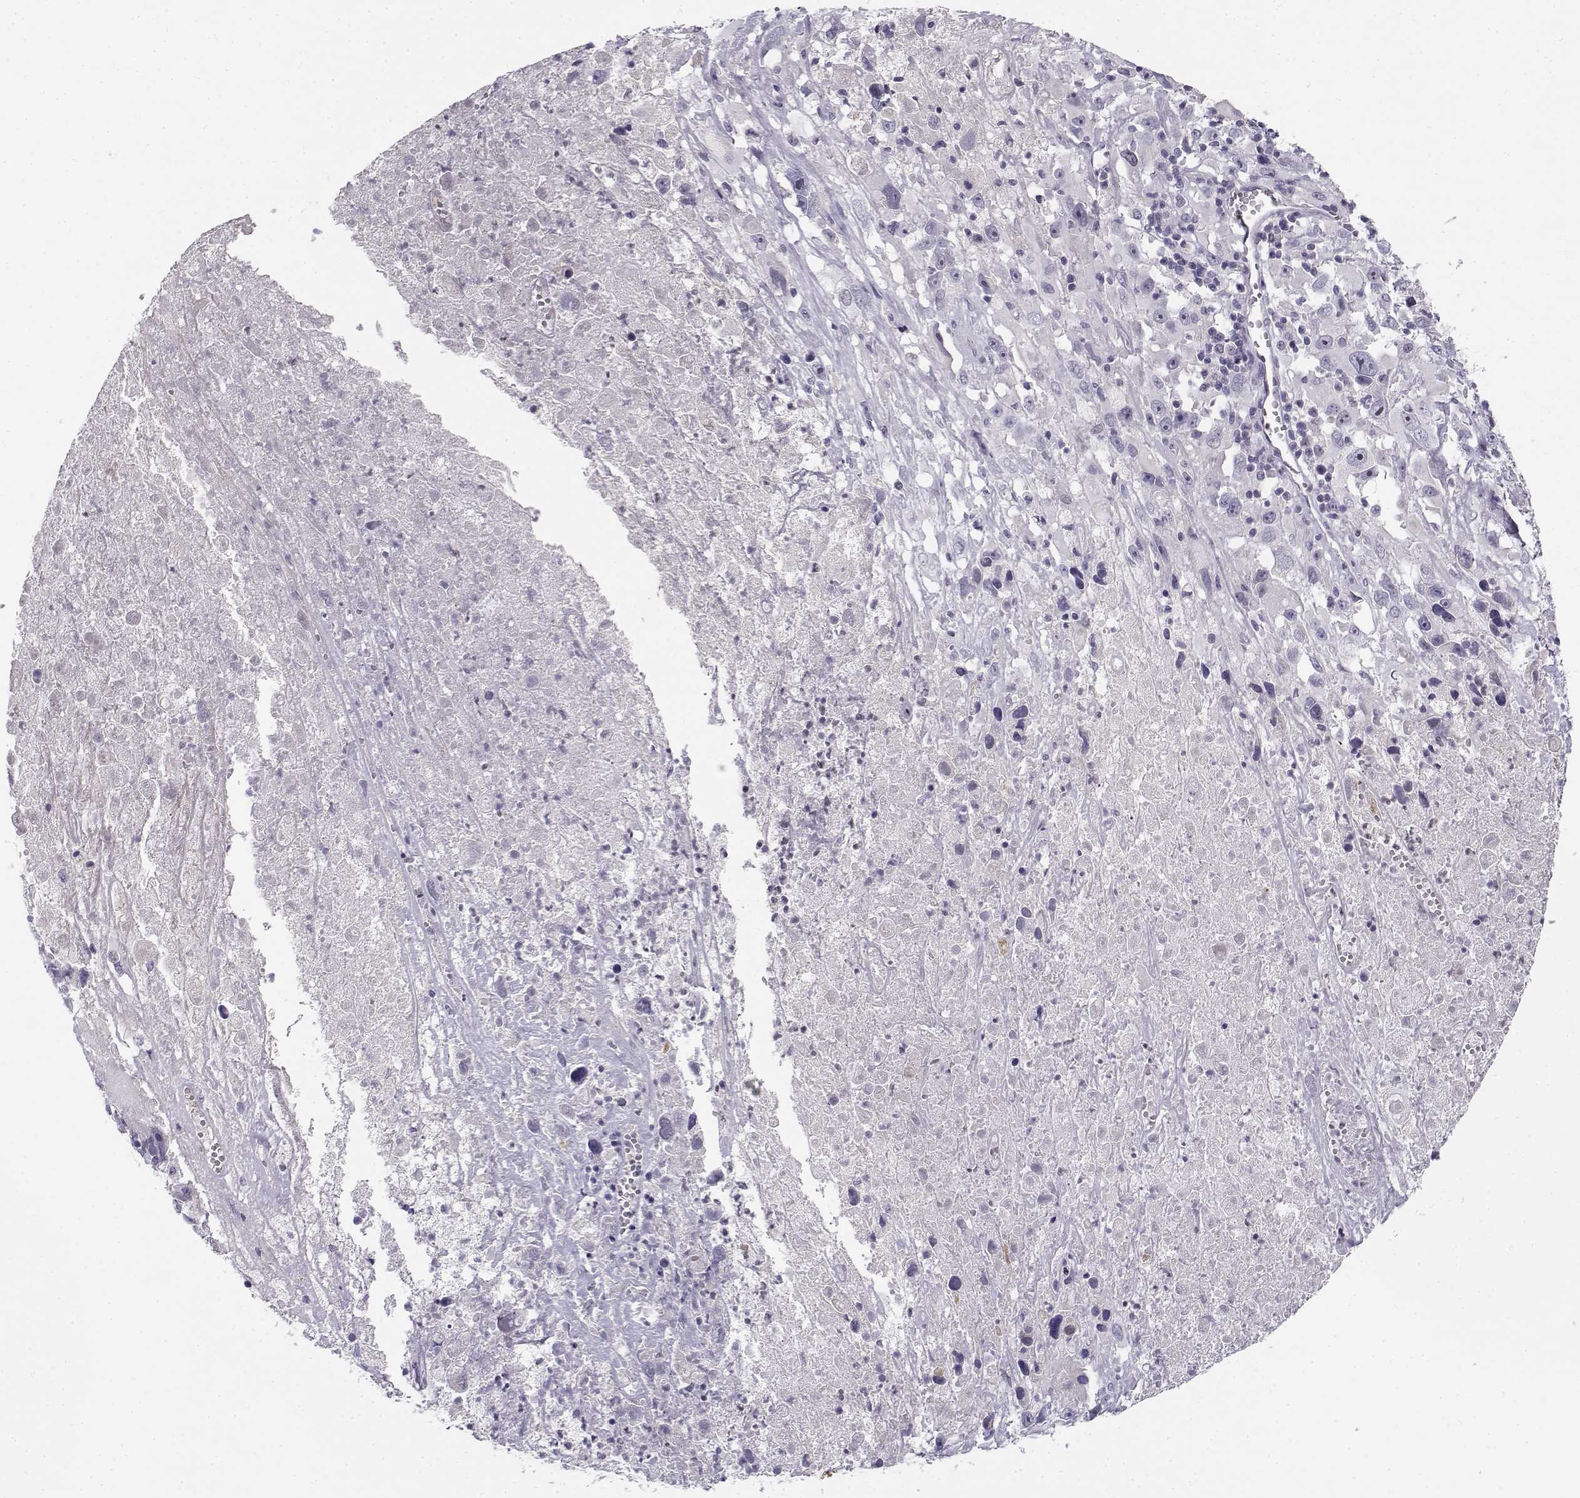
{"staining": {"intensity": "negative", "quantity": "none", "location": "none"}, "tissue": "melanoma", "cell_type": "Tumor cells", "image_type": "cancer", "snomed": [{"axis": "morphology", "description": "Malignant melanoma, Metastatic site"}, {"axis": "topography", "description": "Lymph node"}], "caption": "DAB immunohistochemical staining of human melanoma reveals no significant positivity in tumor cells. (Brightfield microscopy of DAB (3,3'-diaminobenzidine) immunohistochemistry (IHC) at high magnification).", "gene": "DDX25", "patient": {"sex": "male", "age": 50}}